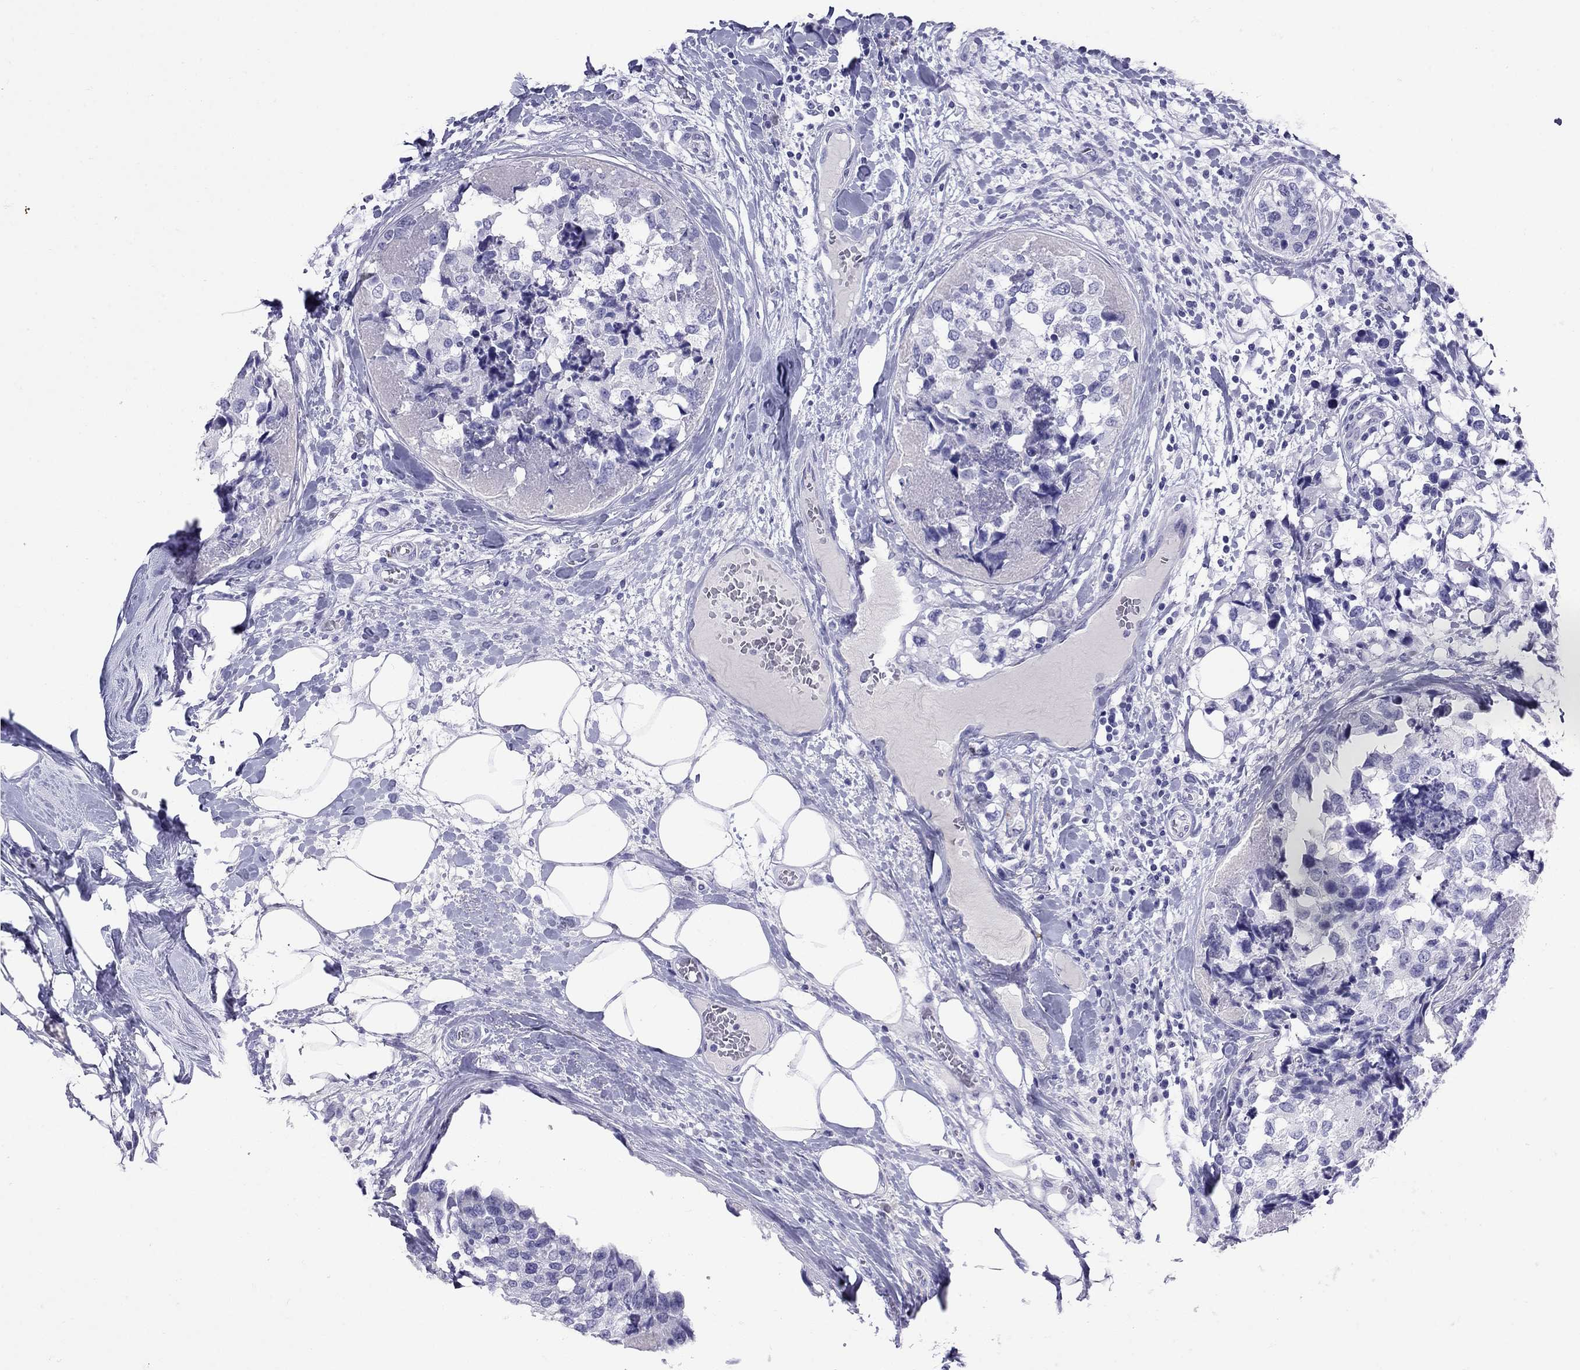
{"staining": {"intensity": "negative", "quantity": "none", "location": "none"}, "tissue": "breast cancer", "cell_type": "Tumor cells", "image_type": "cancer", "snomed": [{"axis": "morphology", "description": "Lobular carcinoma"}, {"axis": "topography", "description": "Breast"}], "caption": "Immunohistochemistry (IHC) histopathology image of neoplastic tissue: breast cancer stained with DAB reveals no significant protein positivity in tumor cells.", "gene": "GRIA2", "patient": {"sex": "female", "age": 59}}